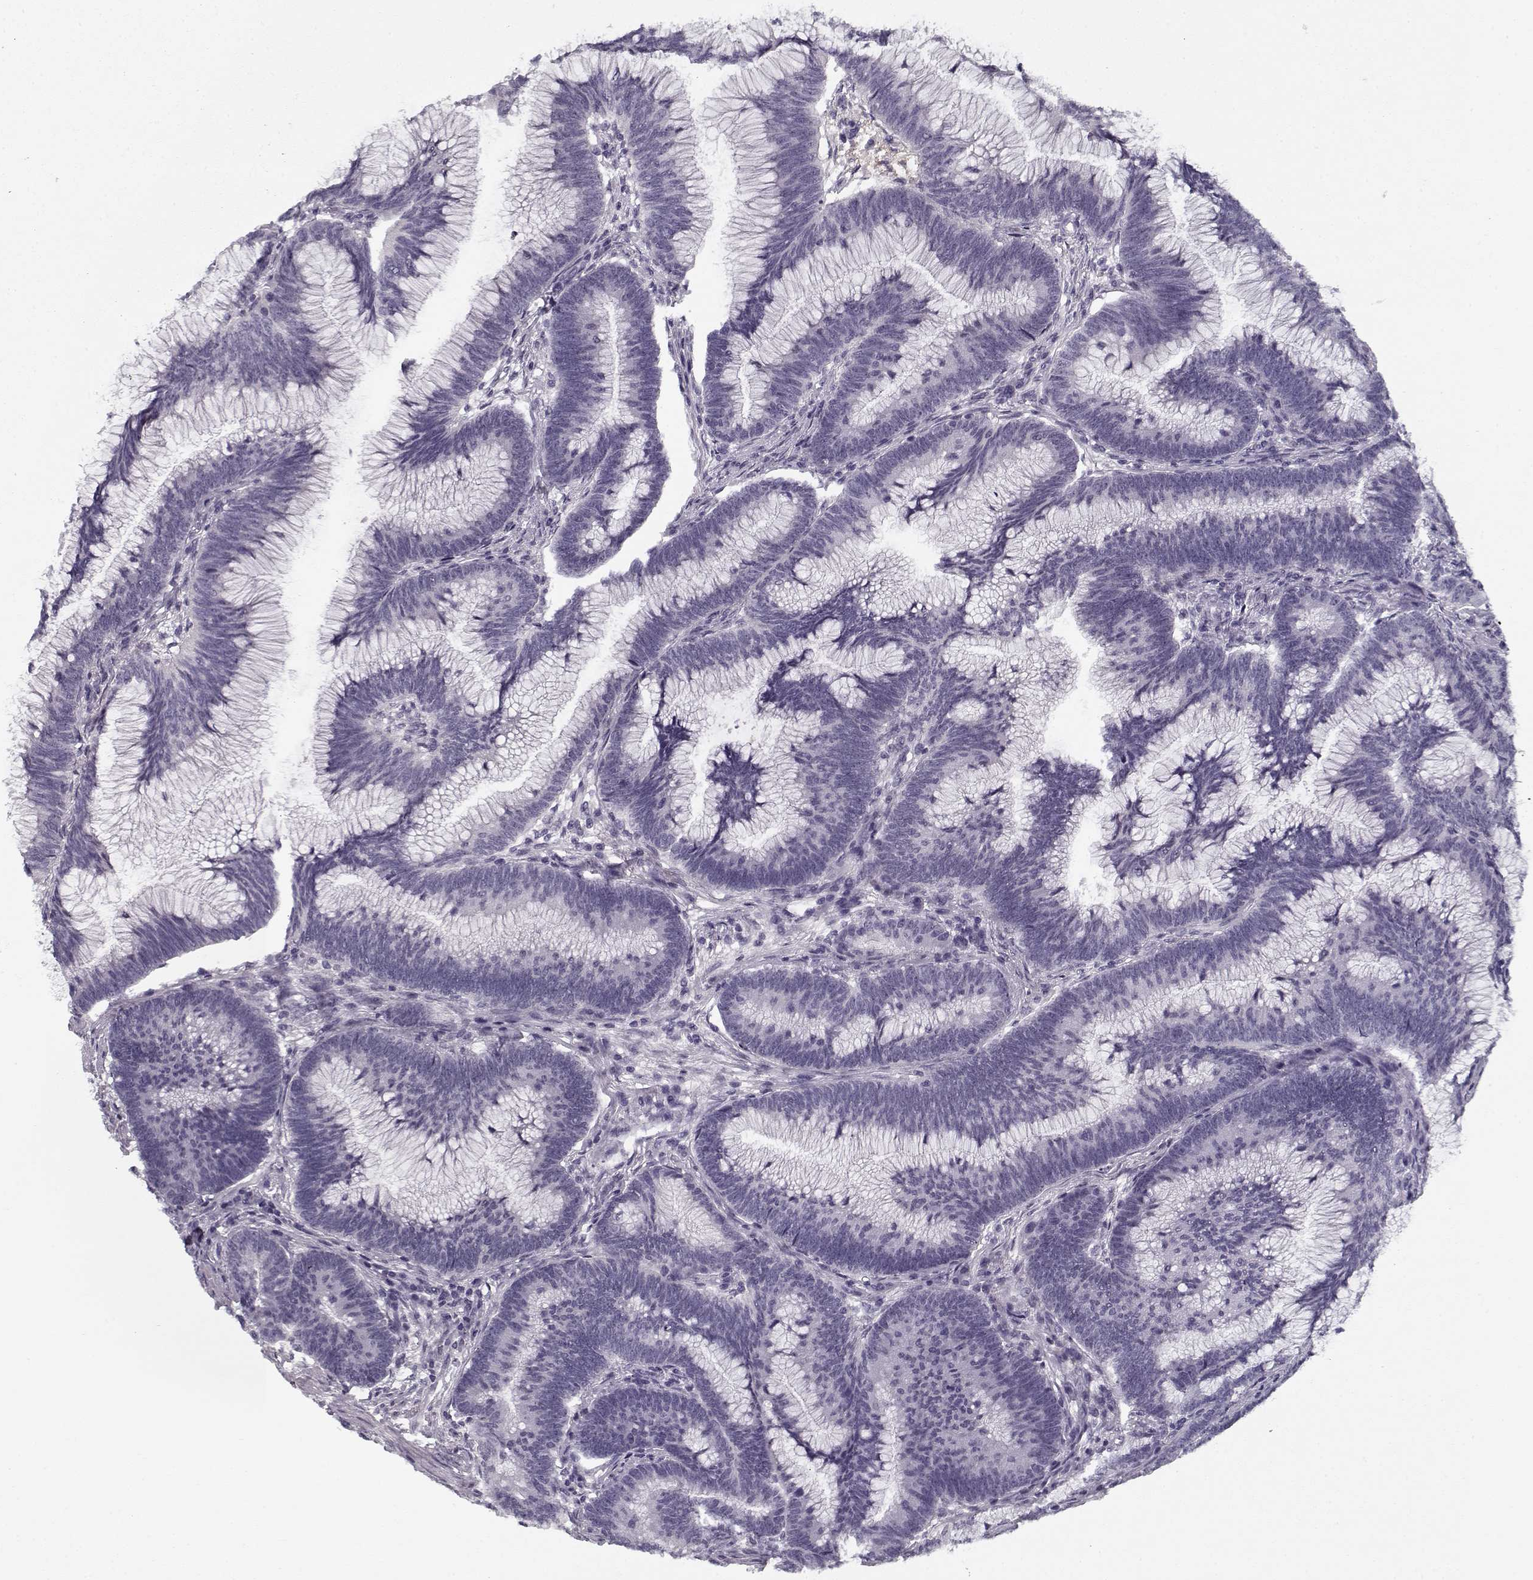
{"staining": {"intensity": "negative", "quantity": "none", "location": "none"}, "tissue": "colorectal cancer", "cell_type": "Tumor cells", "image_type": "cancer", "snomed": [{"axis": "morphology", "description": "Adenocarcinoma, NOS"}, {"axis": "topography", "description": "Colon"}], "caption": "An immunohistochemistry (IHC) image of adenocarcinoma (colorectal) is shown. There is no staining in tumor cells of adenocarcinoma (colorectal). (Brightfield microscopy of DAB immunohistochemistry (IHC) at high magnification).", "gene": "SPACA9", "patient": {"sex": "female", "age": 78}}